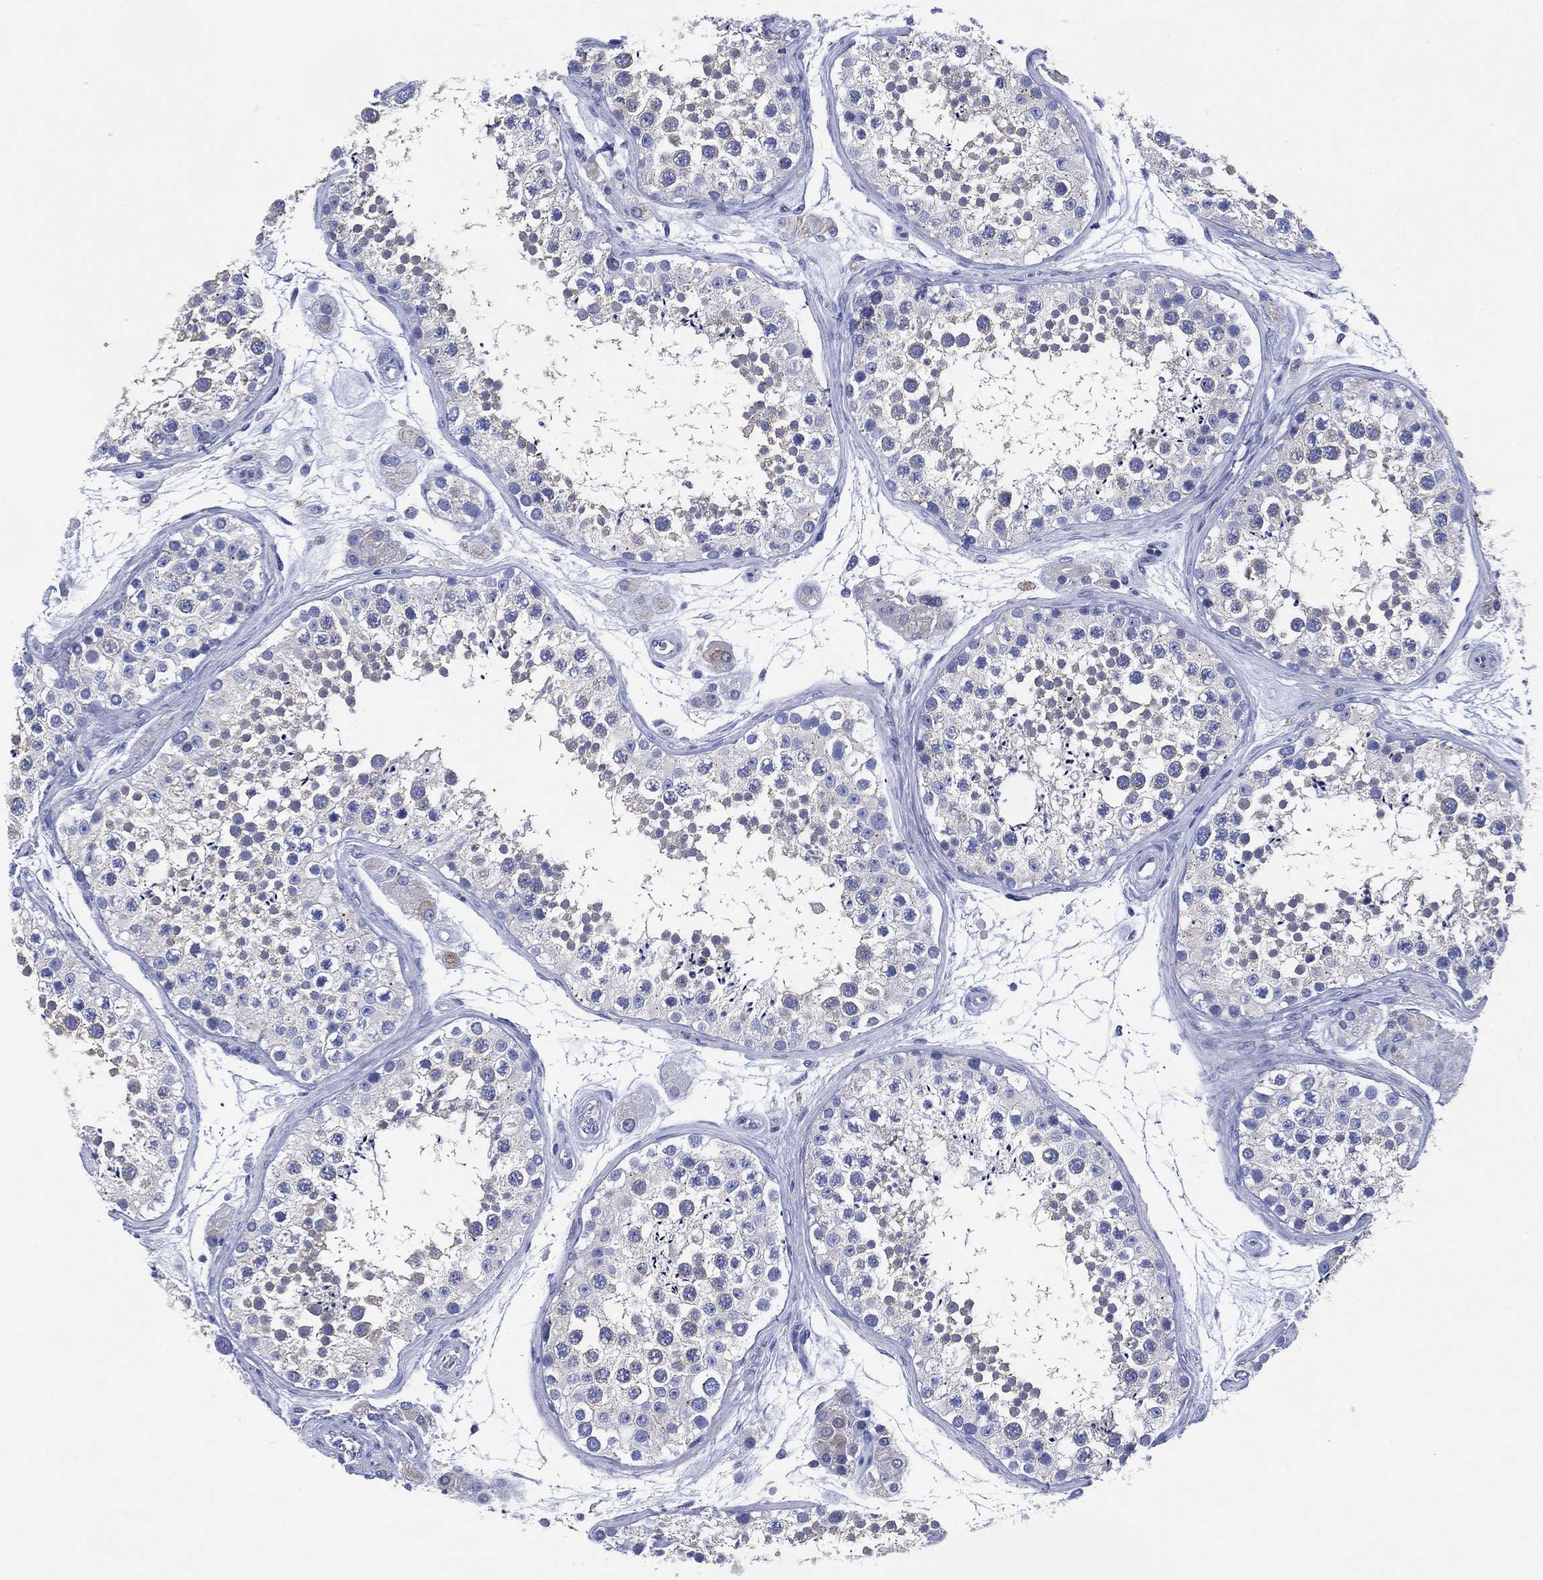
{"staining": {"intensity": "negative", "quantity": "none", "location": "none"}, "tissue": "testis", "cell_type": "Cells in seminiferous ducts", "image_type": "normal", "snomed": [{"axis": "morphology", "description": "Normal tissue, NOS"}, {"axis": "topography", "description": "Testis"}], "caption": "This is a image of immunohistochemistry (IHC) staining of normal testis, which shows no positivity in cells in seminiferous ducts.", "gene": "CHRNA3", "patient": {"sex": "male", "age": 41}}